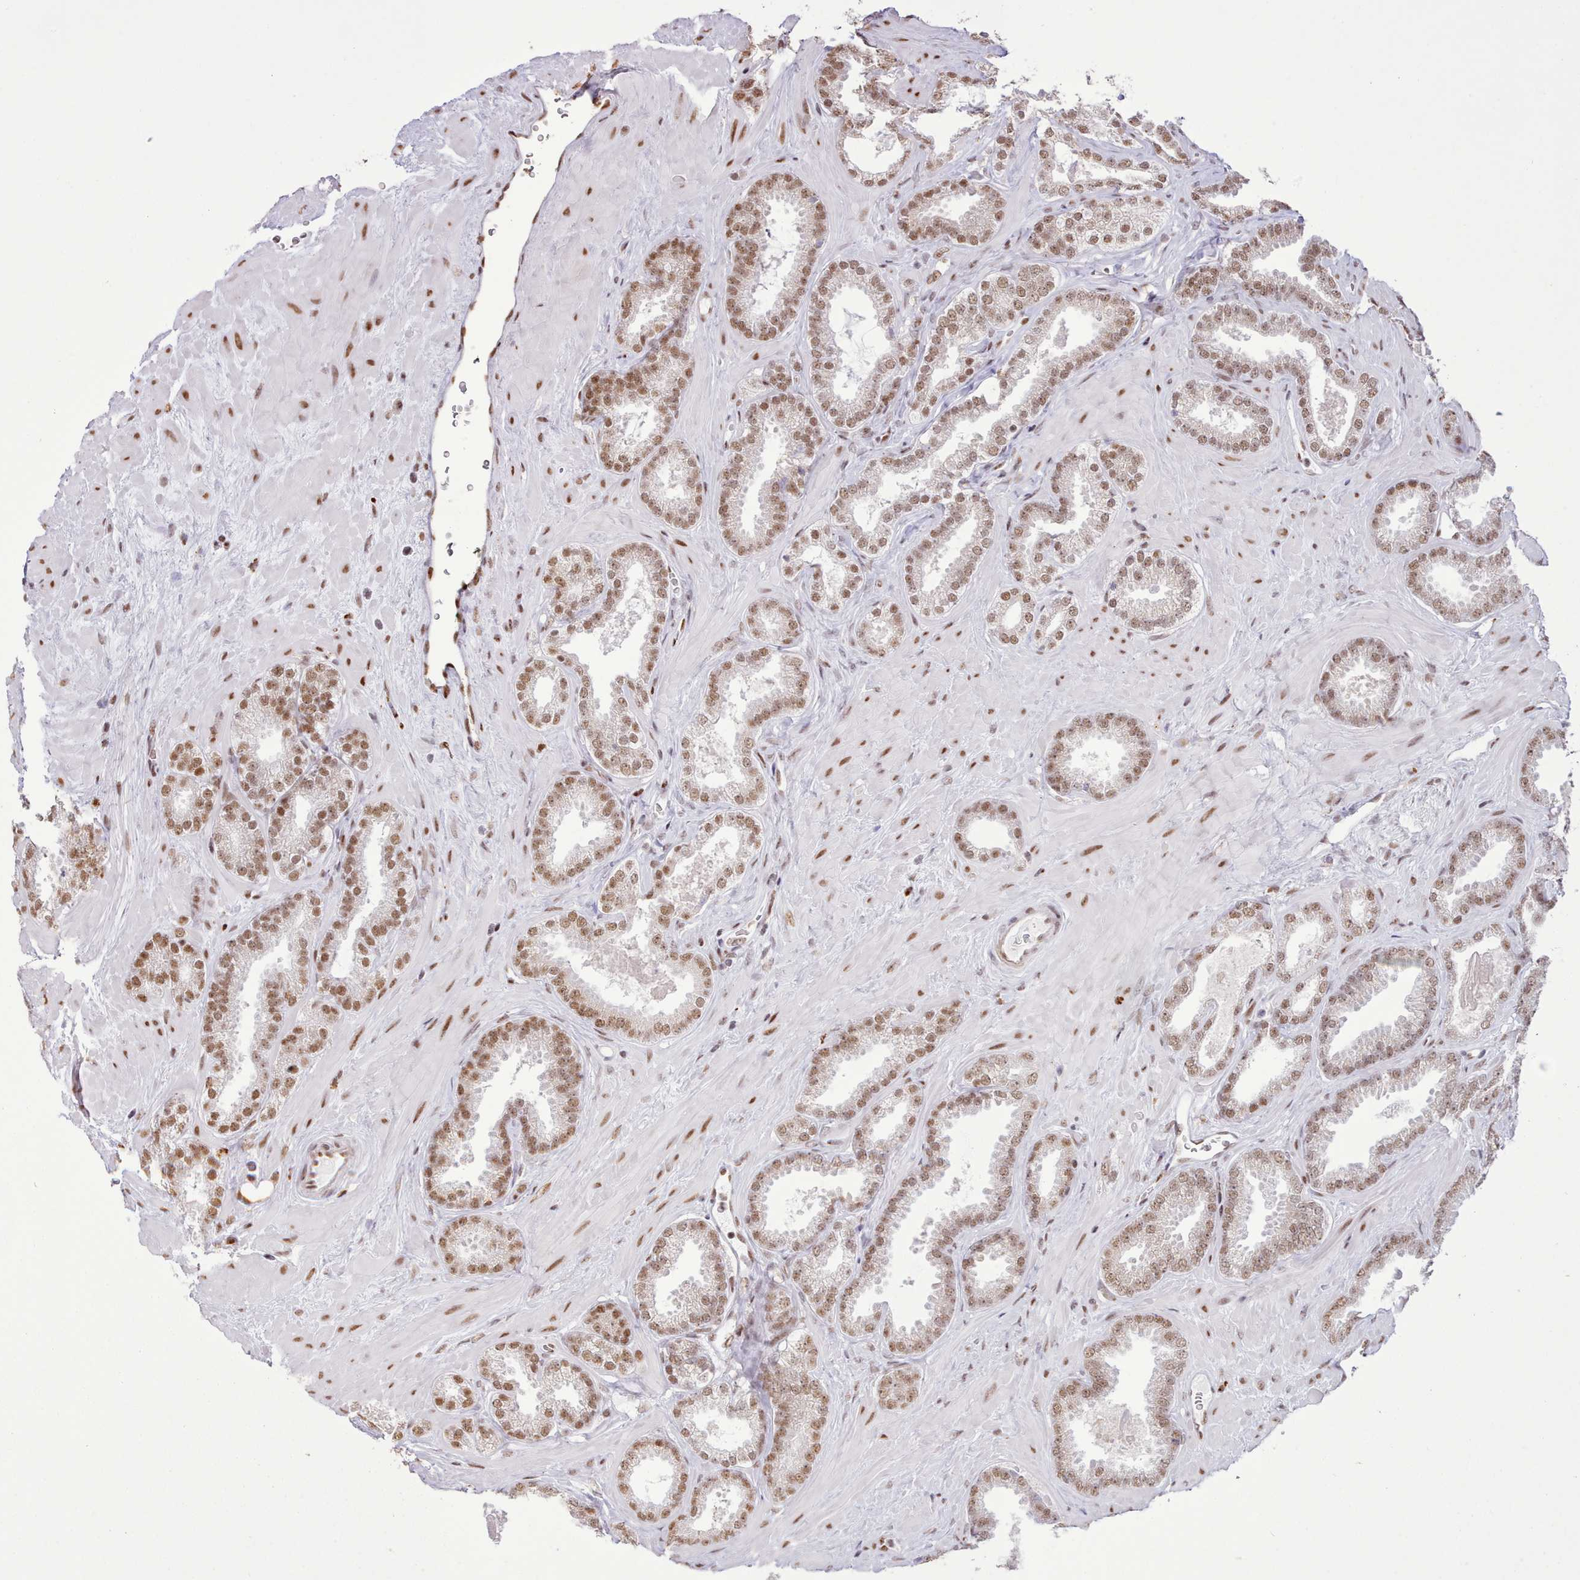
{"staining": {"intensity": "moderate", "quantity": ">75%", "location": "nuclear"}, "tissue": "prostate cancer", "cell_type": "Tumor cells", "image_type": "cancer", "snomed": [{"axis": "morphology", "description": "Adenocarcinoma, Low grade"}, {"axis": "topography", "description": "Prostate"}], "caption": "A brown stain labels moderate nuclear positivity of a protein in prostate cancer (low-grade adenocarcinoma) tumor cells. The protein of interest is stained brown, and the nuclei are stained in blue (DAB (3,3'-diaminobenzidine) IHC with brightfield microscopy, high magnification).", "gene": "TAF15", "patient": {"sex": "male", "age": 62}}